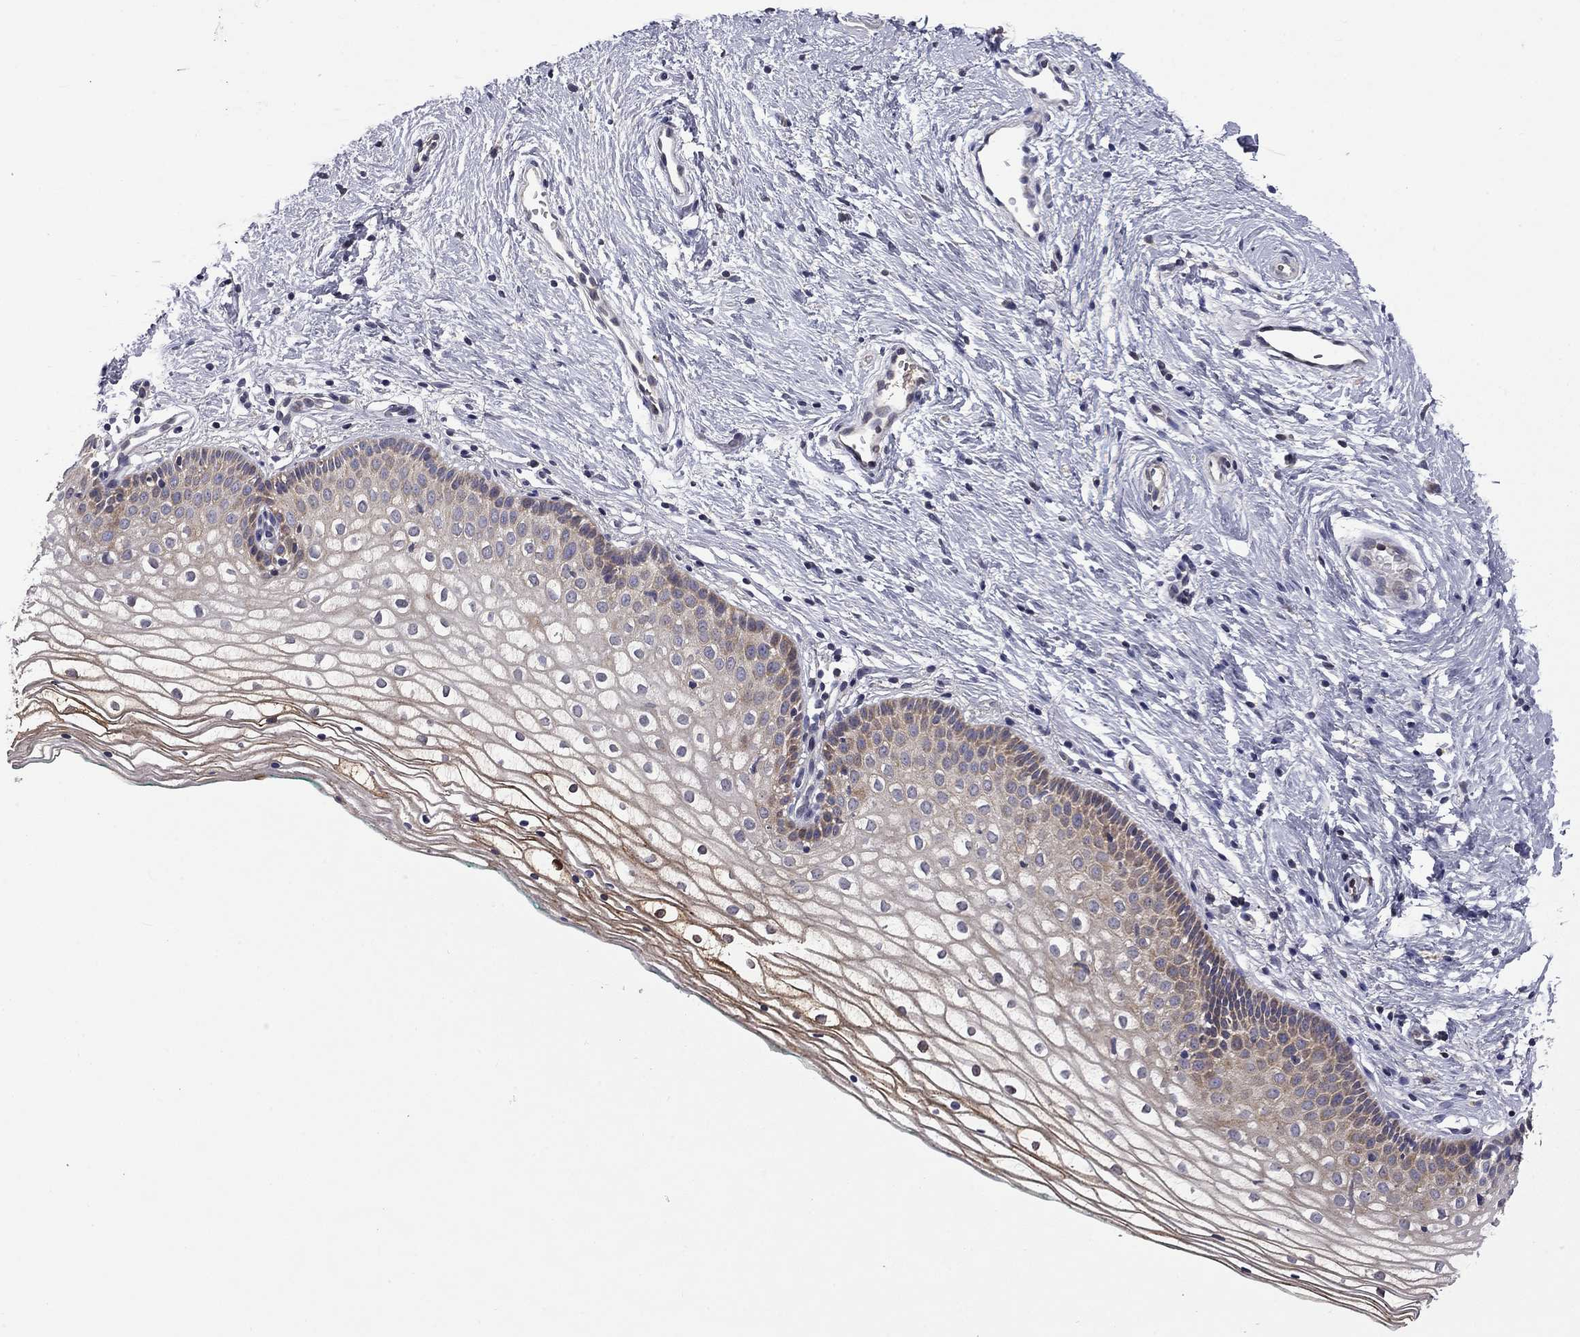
{"staining": {"intensity": "moderate", "quantity": "<25%", "location": "cytoplasmic/membranous"}, "tissue": "vagina", "cell_type": "Squamous epithelial cells", "image_type": "normal", "snomed": [{"axis": "morphology", "description": "Normal tissue, NOS"}, {"axis": "topography", "description": "Vagina"}], "caption": "Squamous epithelial cells demonstrate low levels of moderate cytoplasmic/membranous expression in approximately <25% of cells in benign vagina.", "gene": "CEACAM7", "patient": {"sex": "female", "age": 36}}